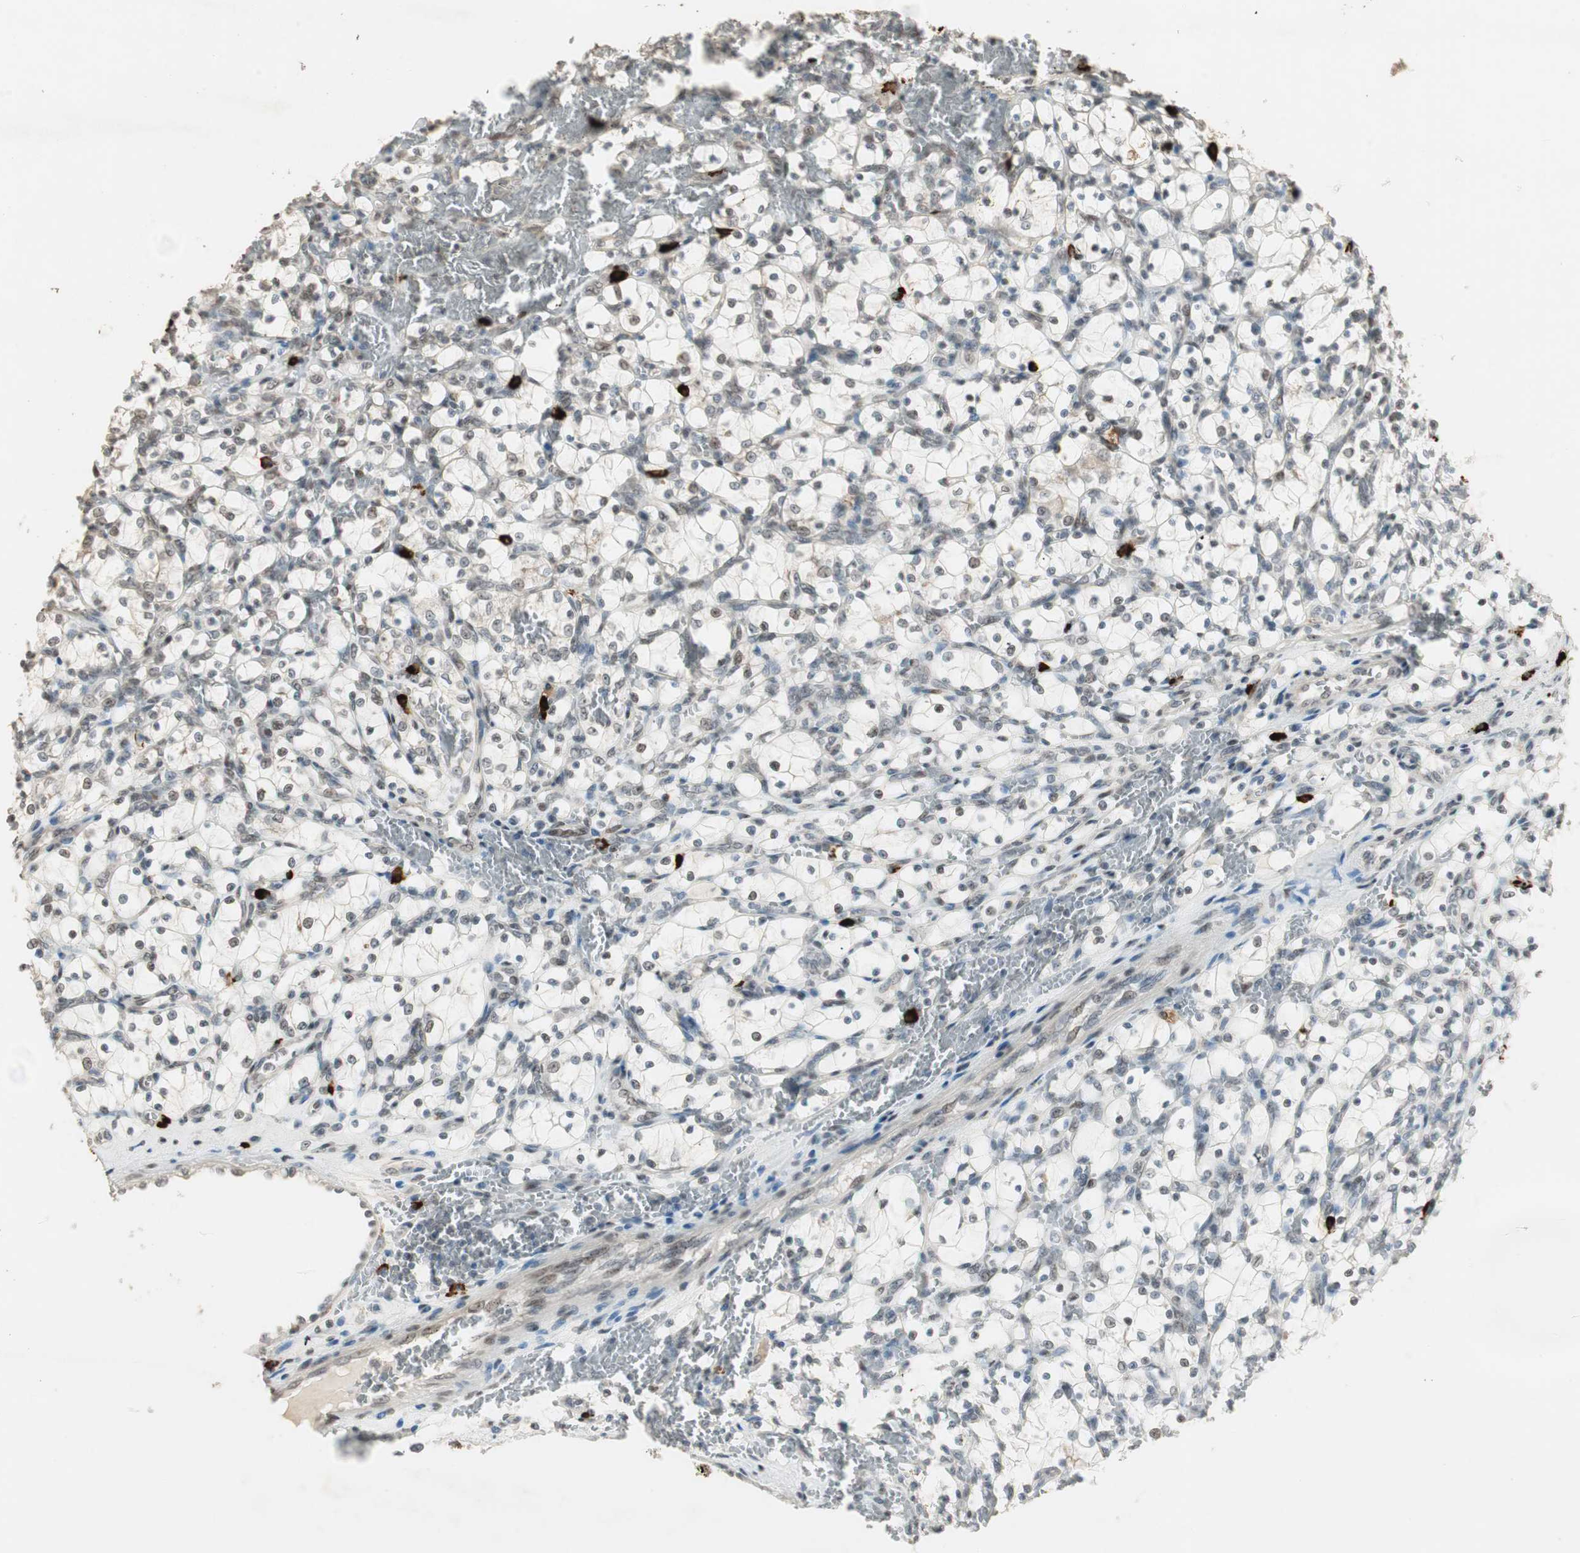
{"staining": {"intensity": "weak", "quantity": "25%-75%", "location": "nuclear"}, "tissue": "renal cancer", "cell_type": "Tumor cells", "image_type": "cancer", "snomed": [{"axis": "morphology", "description": "Adenocarcinoma, NOS"}, {"axis": "topography", "description": "Kidney"}], "caption": "The immunohistochemical stain highlights weak nuclear expression in tumor cells of renal adenocarcinoma tissue.", "gene": "ETV4", "patient": {"sex": "female", "age": 69}}